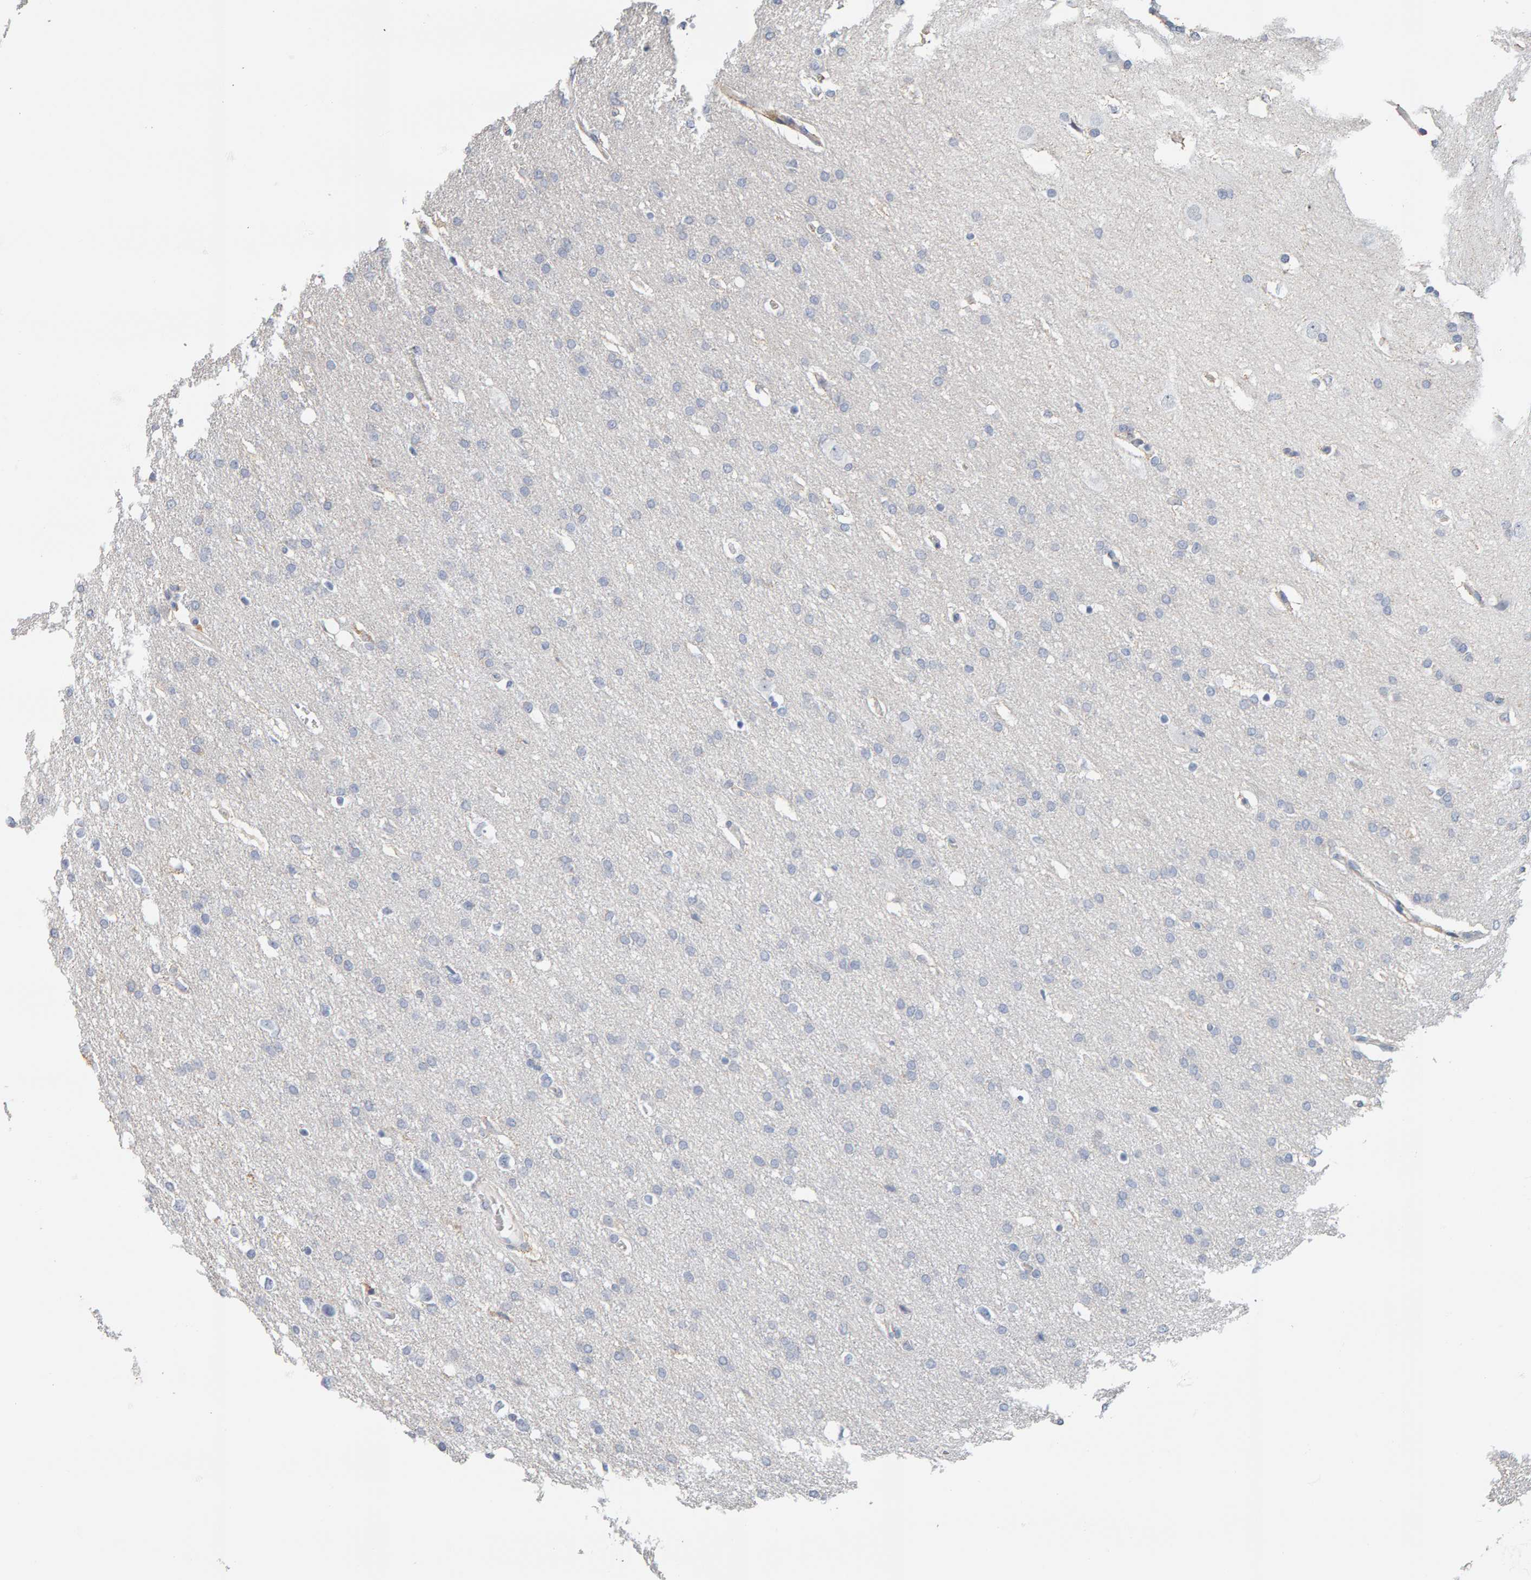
{"staining": {"intensity": "negative", "quantity": "none", "location": "none"}, "tissue": "glioma", "cell_type": "Tumor cells", "image_type": "cancer", "snomed": [{"axis": "morphology", "description": "Glioma, malignant, Low grade"}, {"axis": "topography", "description": "Brain"}], "caption": "Protein analysis of malignant glioma (low-grade) displays no significant expression in tumor cells.", "gene": "ADHFE1", "patient": {"sex": "female", "age": 37}}